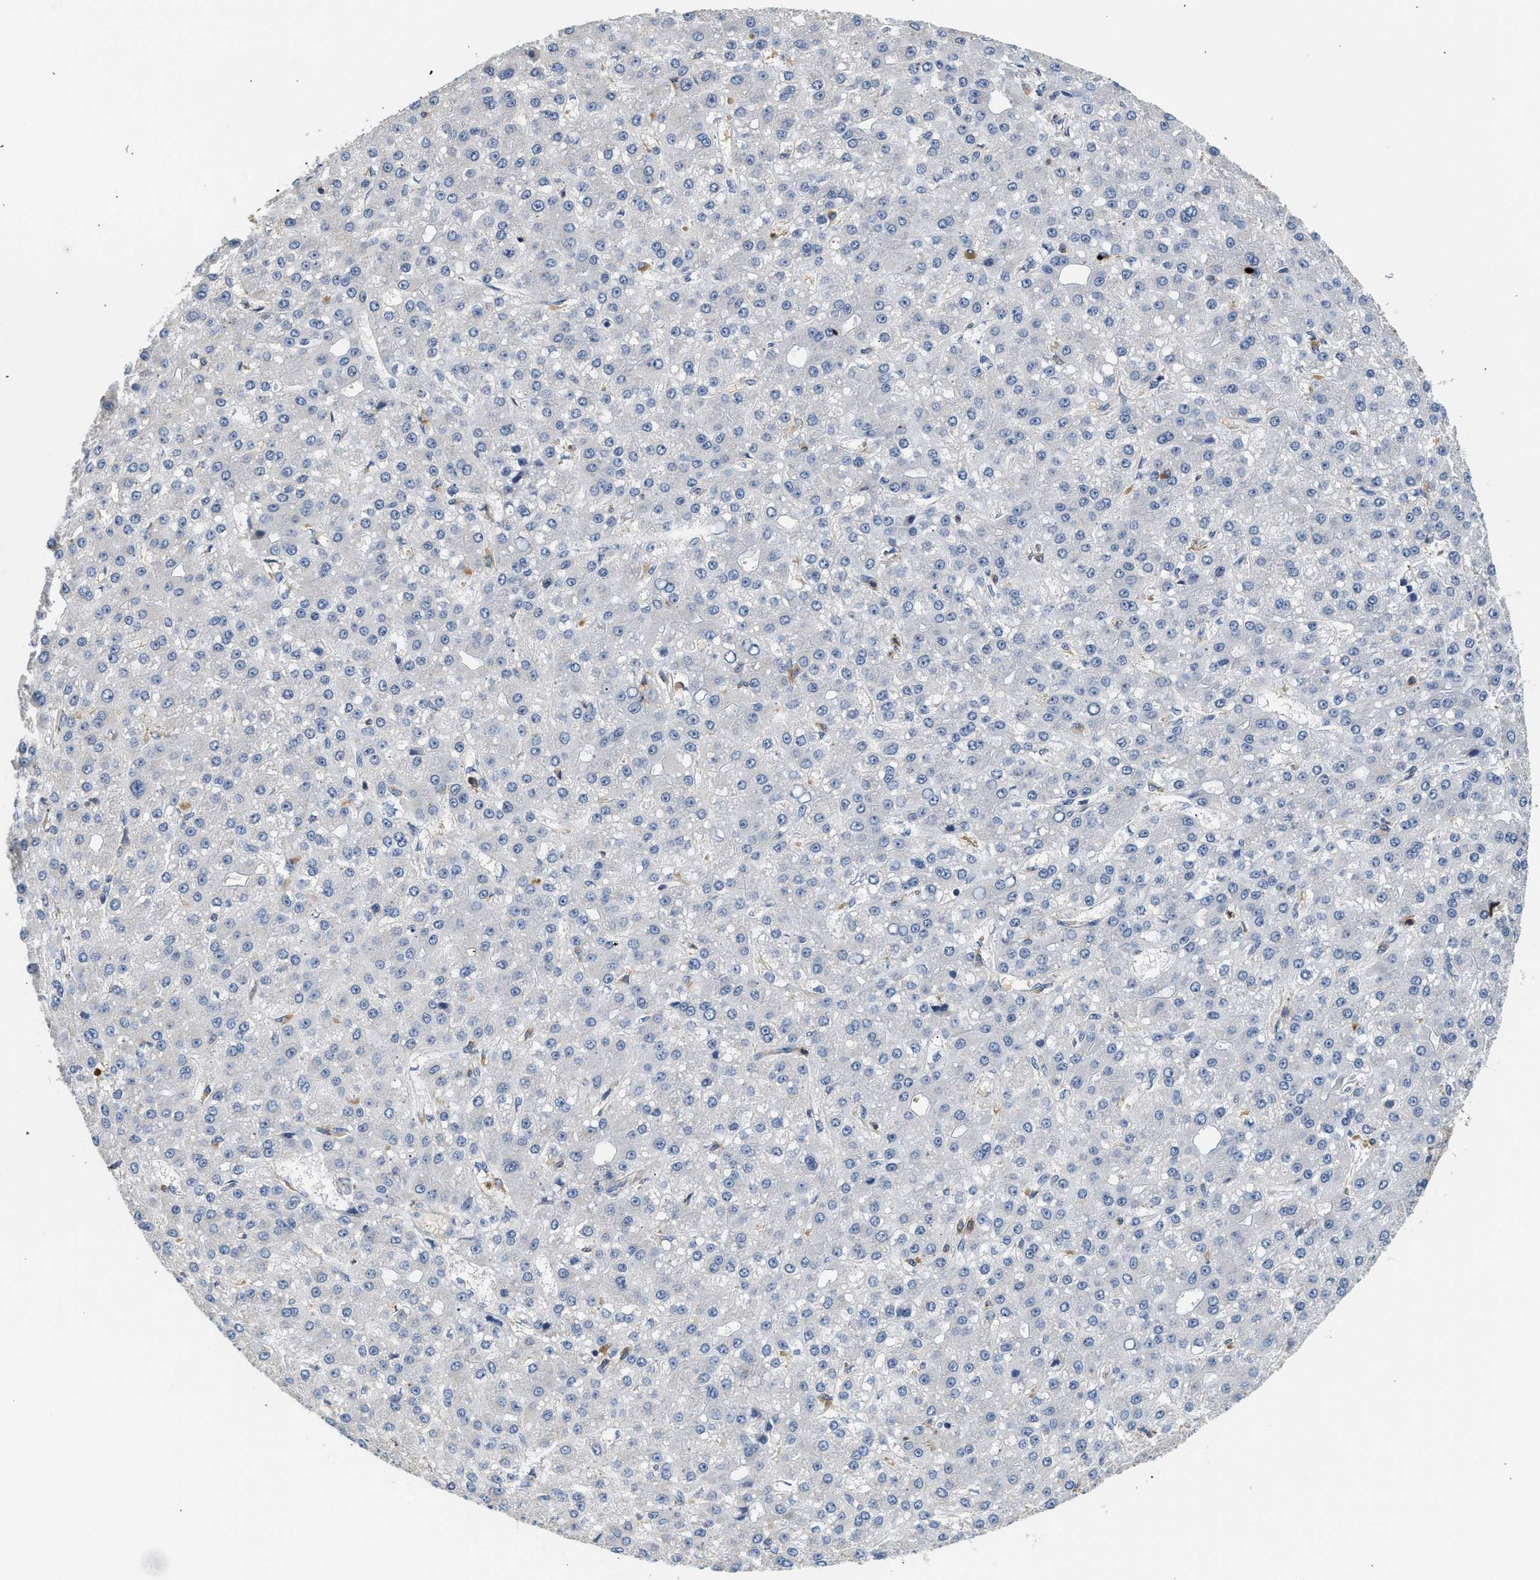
{"staining": {"intensity": "negative", "quantity": "none", "location": "none"}, "tissue": "liver cancer", "cell_type": "Tumor cells", "image_type": "cancer", "snomed": [{"axis": "morphology", "description": "Carcinoma, Hepatocellular, NOS"}, {"axis": "topography", "description": "Liver"}], "caption": "Immunohistochemical staining of human liver hepatocellular carcinoma reveals no significant expression in tumor cells.", "gene": "RAB31", "patient": {"sex": "male", "age": 67}}